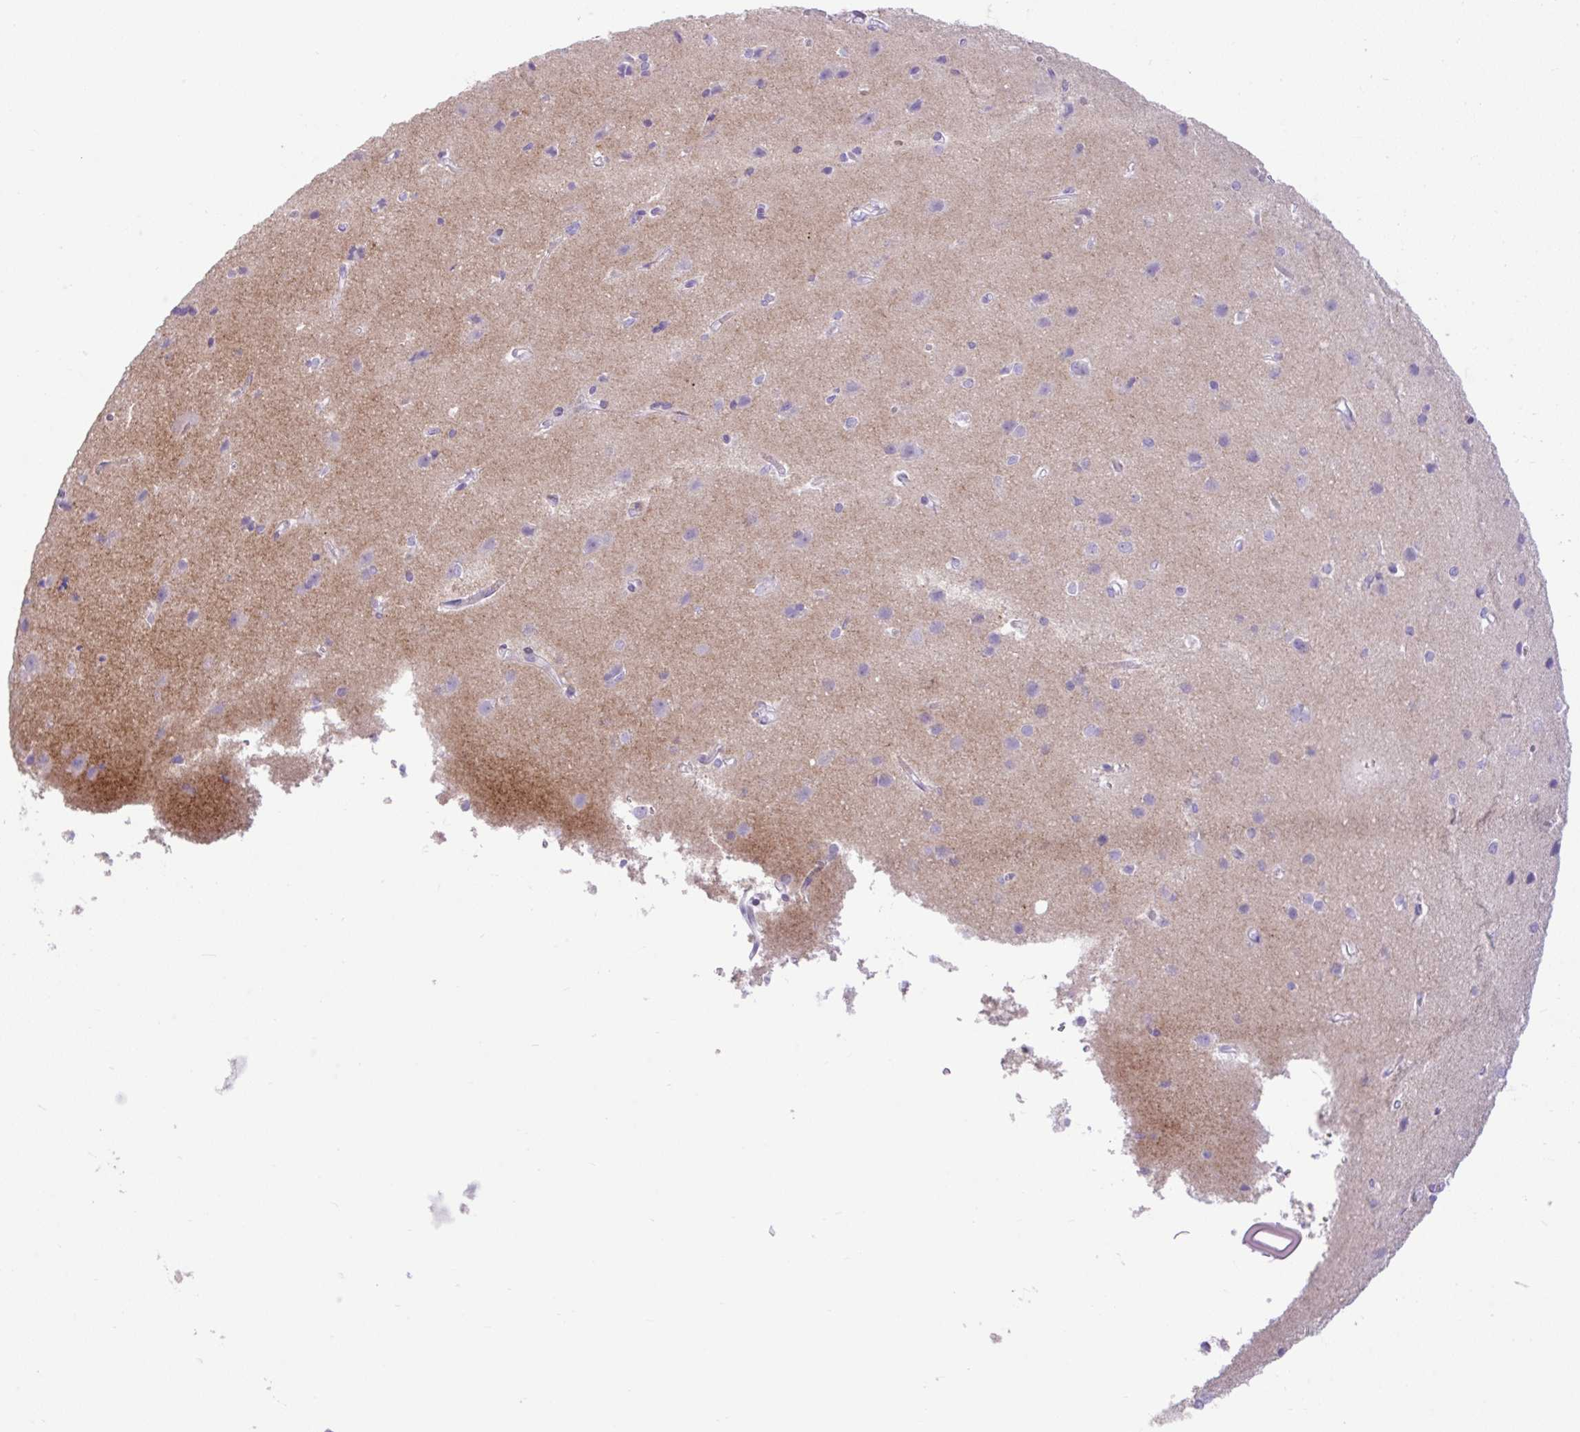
{"staining": {"intensity": "negative", "quantity": "none", "location": "none"}, "tissue": "cerebral cortex", "cell_type": "Endothelial cells", "image_type": "normal", "snomed": [{"axis": "morphology", "description": "Normal tissue, NOS"}, {"axis": "topography", "description": "Cerebral cortex"}], "caption": "DAB (3,3'-diaminobenzidine) immunohistochemical staining of unremarkable cerebral cortex reveals no significant positivity in endothelial cells.", "gene": "ZNF101", "patient": {"sex": "male", "age": 37}}